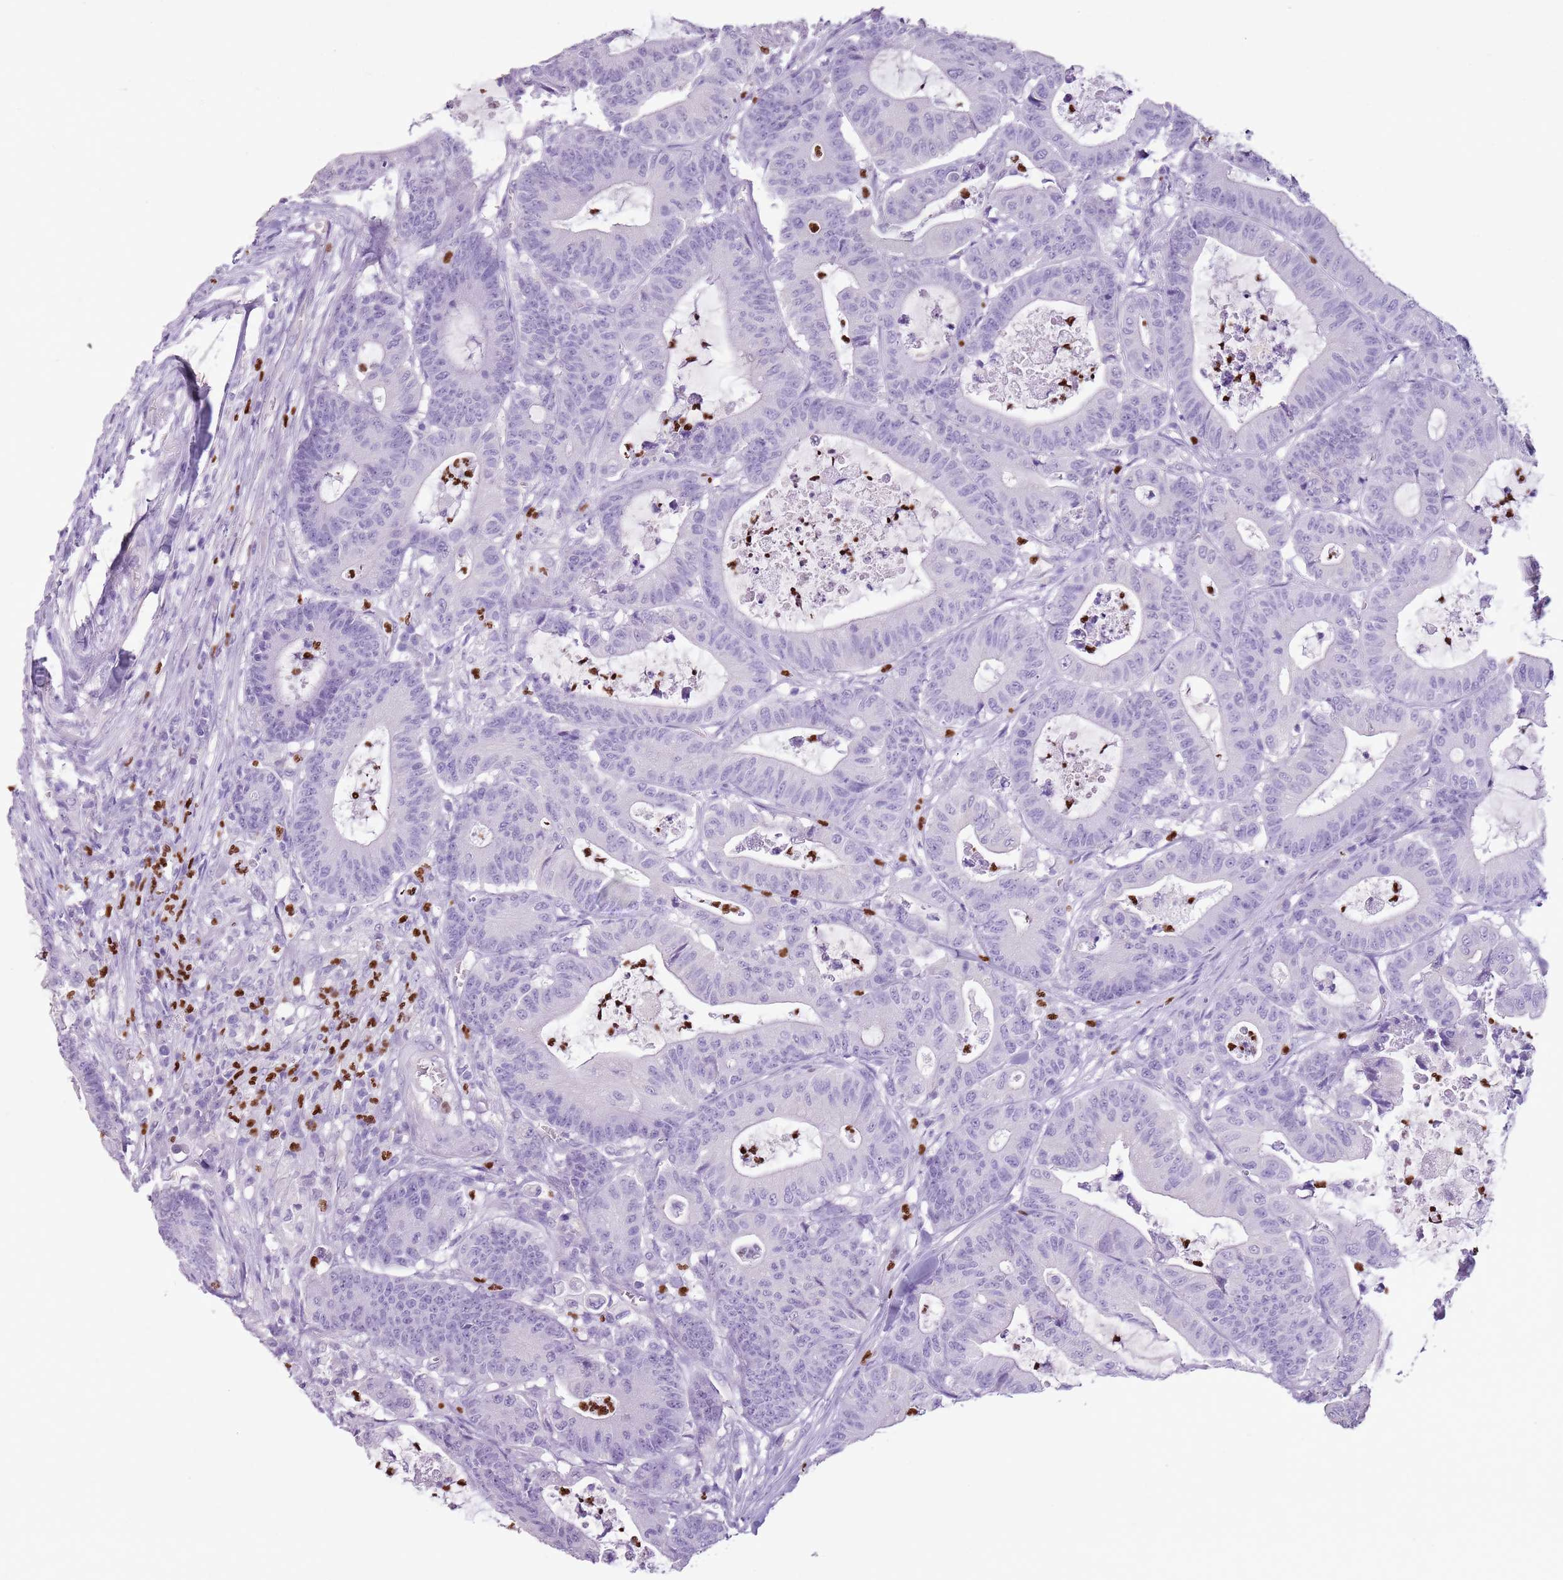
{"staining": {"intensity": "negative", "quantity": "none", "location": "none"}, "tissue": "colorectal cancer", "cell_type": "Tumor cells", "image_type": "cancer", "snomed": [{"axis": "morphology", "description": "Adenocarcinoma, NOS"}, {"axis": "topography", "description": "Colon"}], "caption": "Micrograph shows no protein expression in tumor cells of colorectal cancer (adenocarcinoma) tissue.", "gene": "CELF6", "patient": {"sex": "female", "age": 84}}